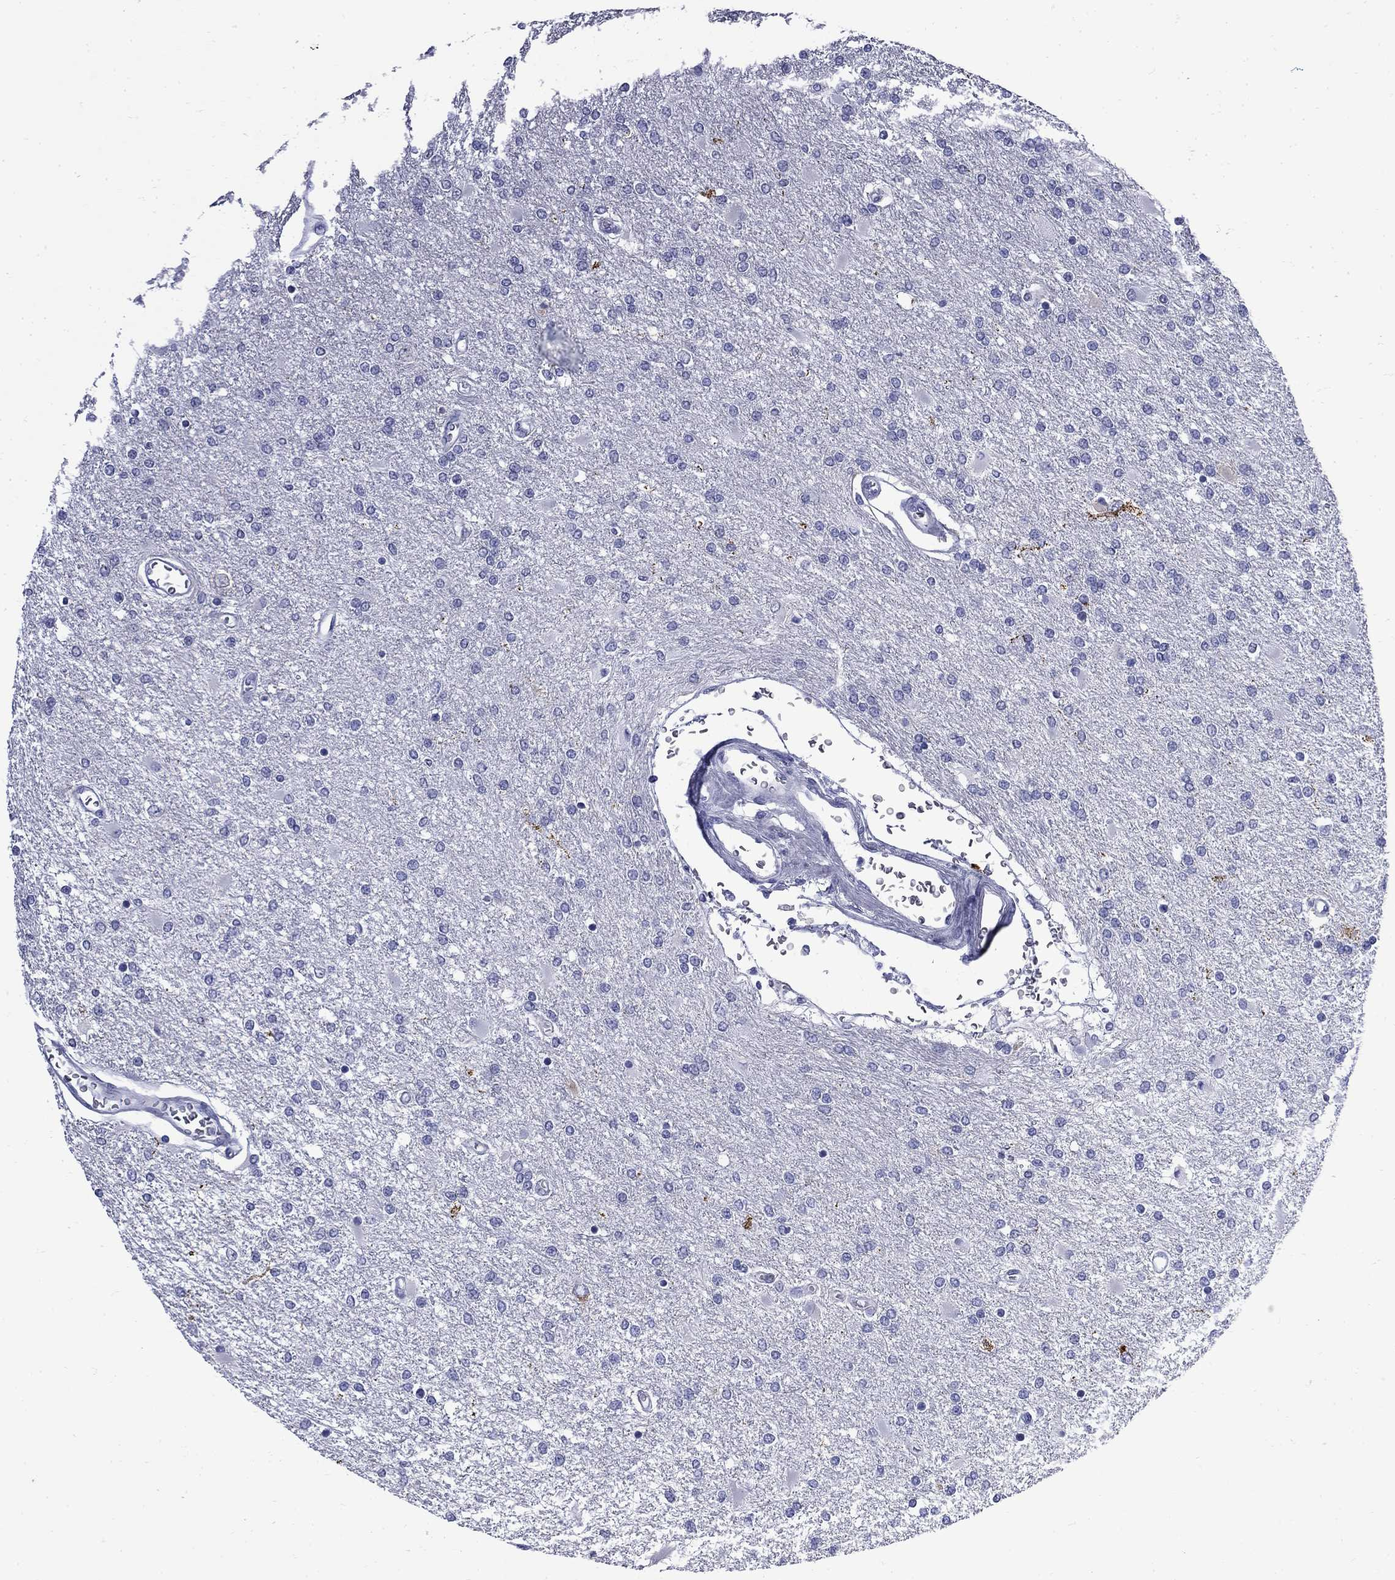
{"staining": {"intensity": "negative", "quantity": "none", "location": "none"}, "tissue": "glioma", "cell_type": "Tumor cells", "image_type": "cancer", "snomed": [{"axis": "morphology", "description": "Glioma, malignant, High grade"}, {"axis": "topography", "description": "Cerebral cortex"}], "caption": "This is an IHC micrograph of human malignant glioma (high-grade). There is no staining in tumor cells.", "gene": "MGARP", "patient": {"sex": "male", "age": 79}}